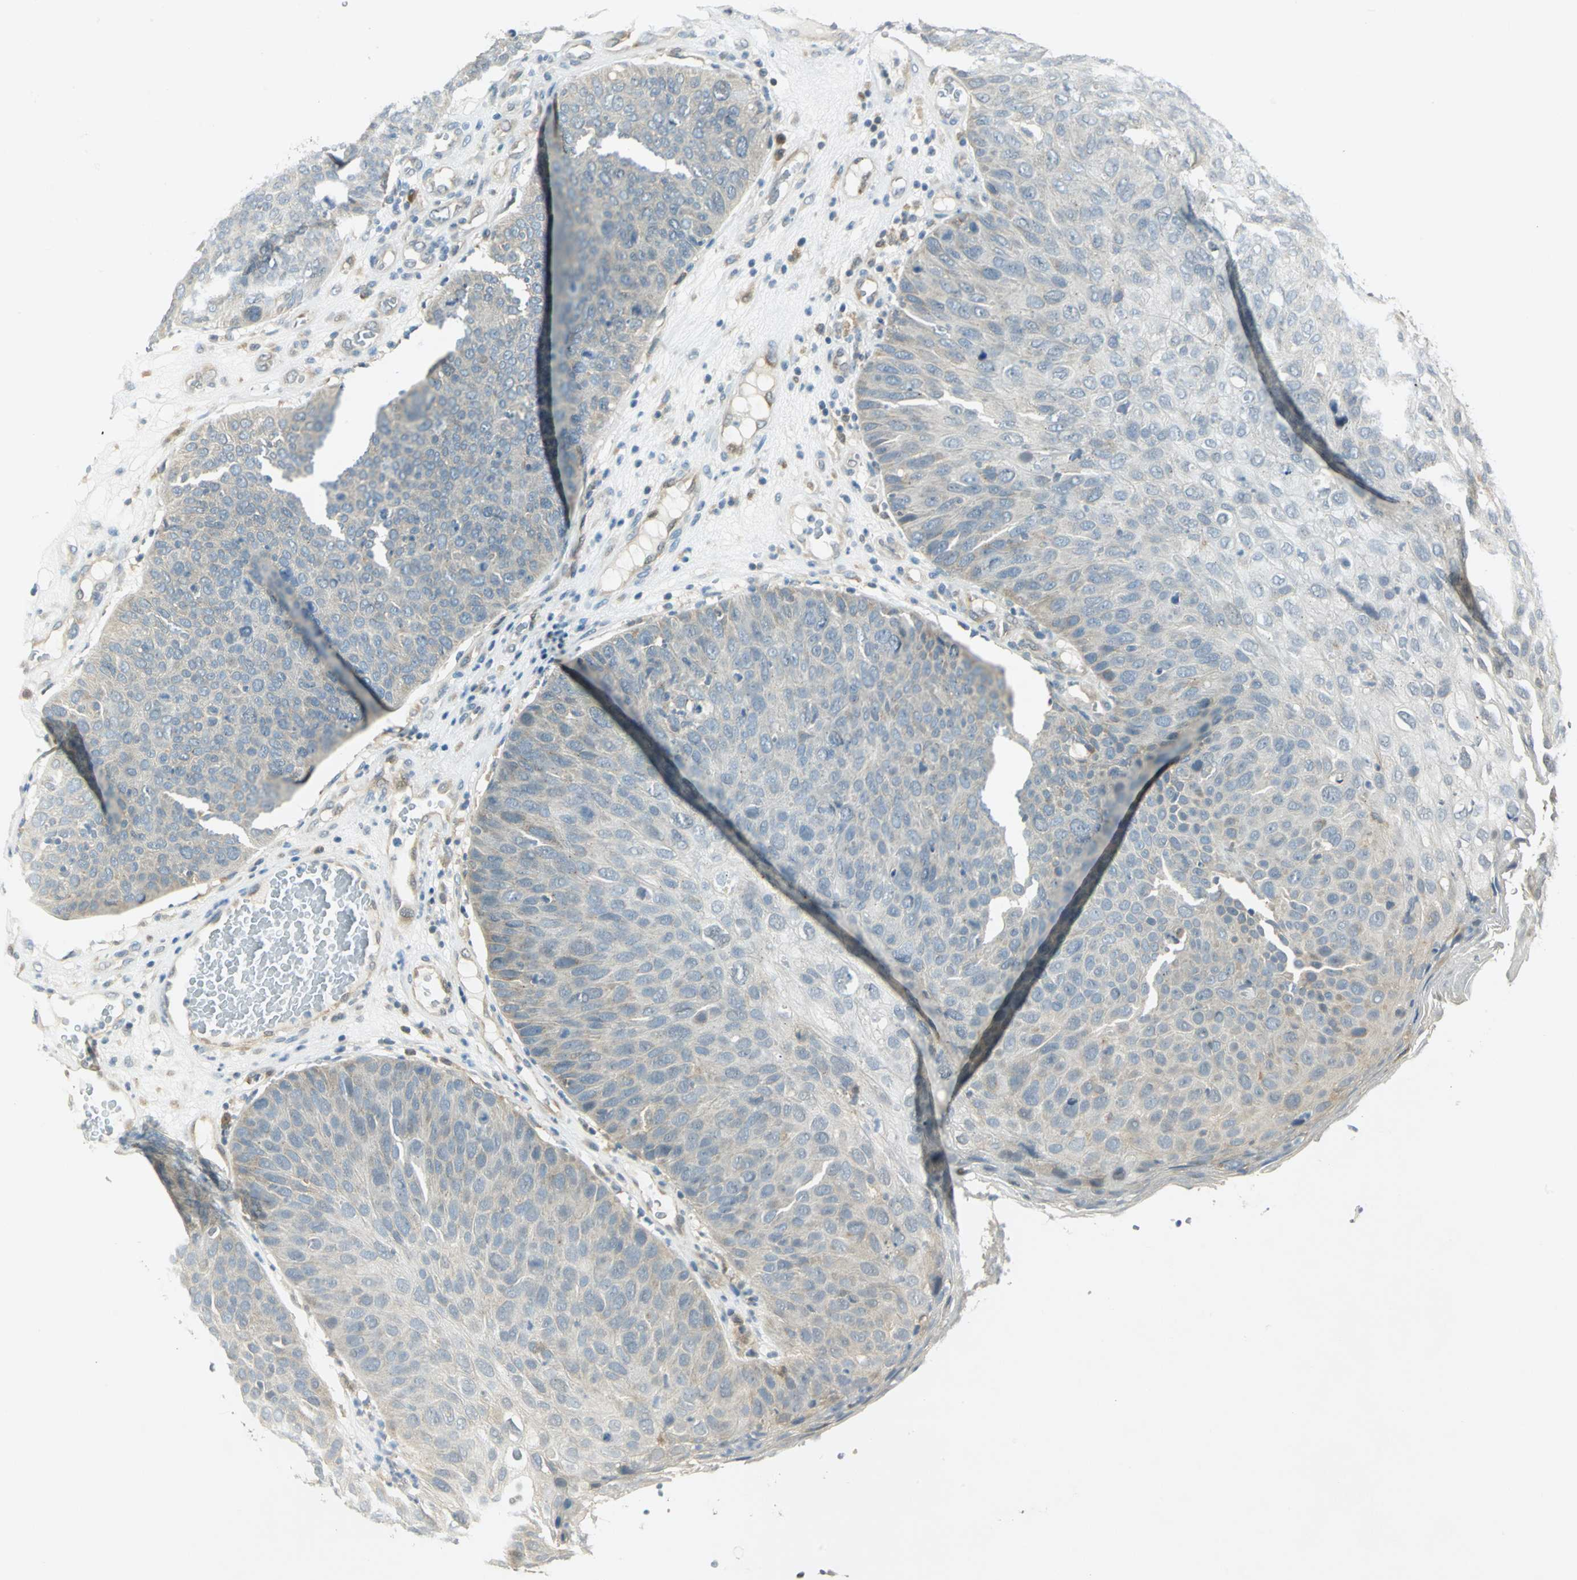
{"staining": {"intensity": "weak", "quantity": ">75%", "location": "cytoplasmic/membranous"}, "tissue": "skin cancer", "cell_type": "Tumor cells", "image_type": "cancer", "snomed": [{"axis": "morphology", "description": "Squamous cell carcinoma, NOS"}, {"axis": "topography", "description": "Skin"}], "caption": "Protein staining displays weak cytoplasmic/membranous staining in approximately >75% of tumor cells in squamous cell carcinoma (skin).", "gene": "FYN", "patient": {"sex": "male", "age": 87}}